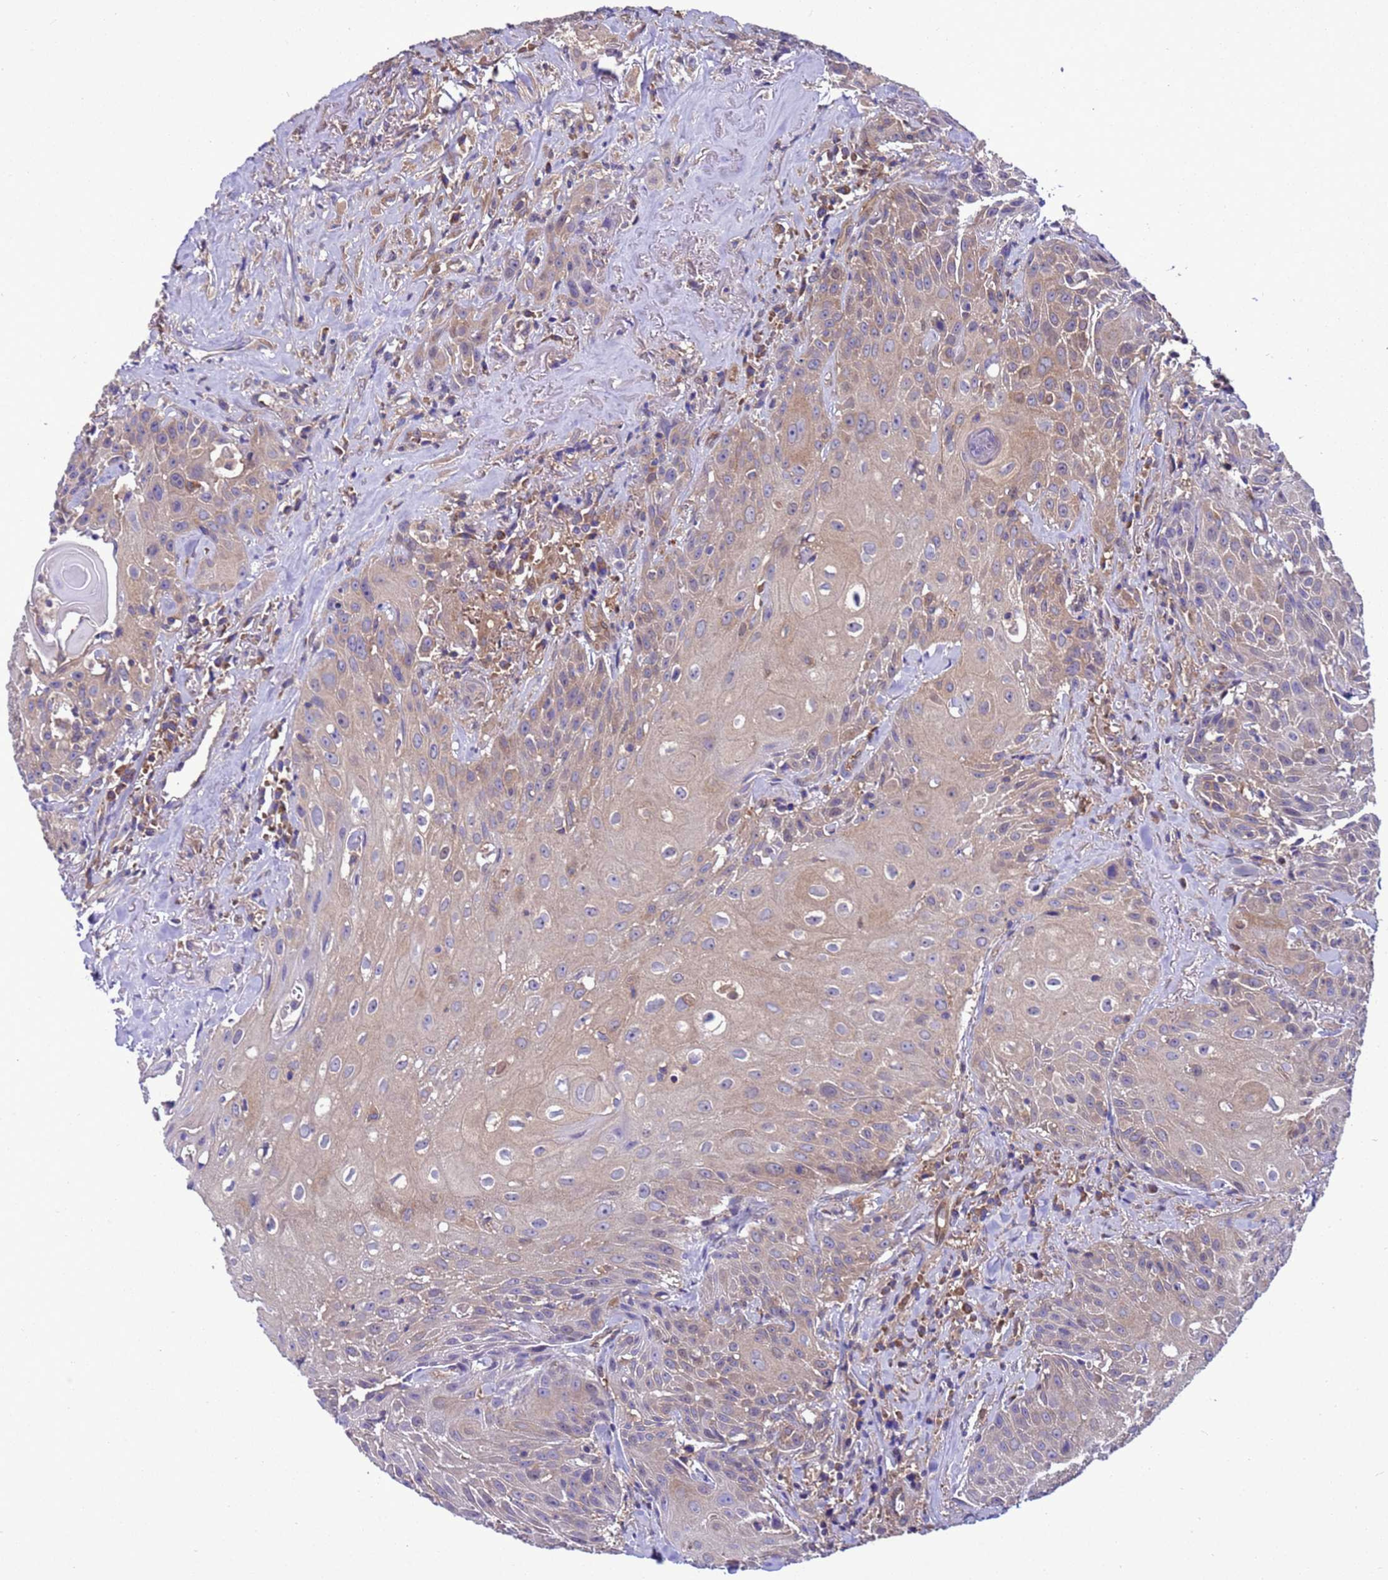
{"staining": {"intensity": "weak", "quantity": "25%-75%", "location": "cytoplasmic/membranous"}, "tissue": "head and neck cancer", "cell_type": "Tumor cells", "image_type": "cancer", "snomed": [{"axis": "morphology", "description": "Squamous cell carcinoma, NOS"}, {"axis": "topography", "description": "Oral tissue"}, {"axis": "topography", "description": "Head-Neck"}], "caption": "A low amount of weak cytoplasmic/membranous positivity is seen in about 25%-75% of tumor cells in head and neck cancer tissue. (Stains: DAB in brown, nuclei in blue, Microscopy: brightfield microscopy at high magnification).", "gene": "RABEP2", "patient": {"sex": "female", "age": 82}}